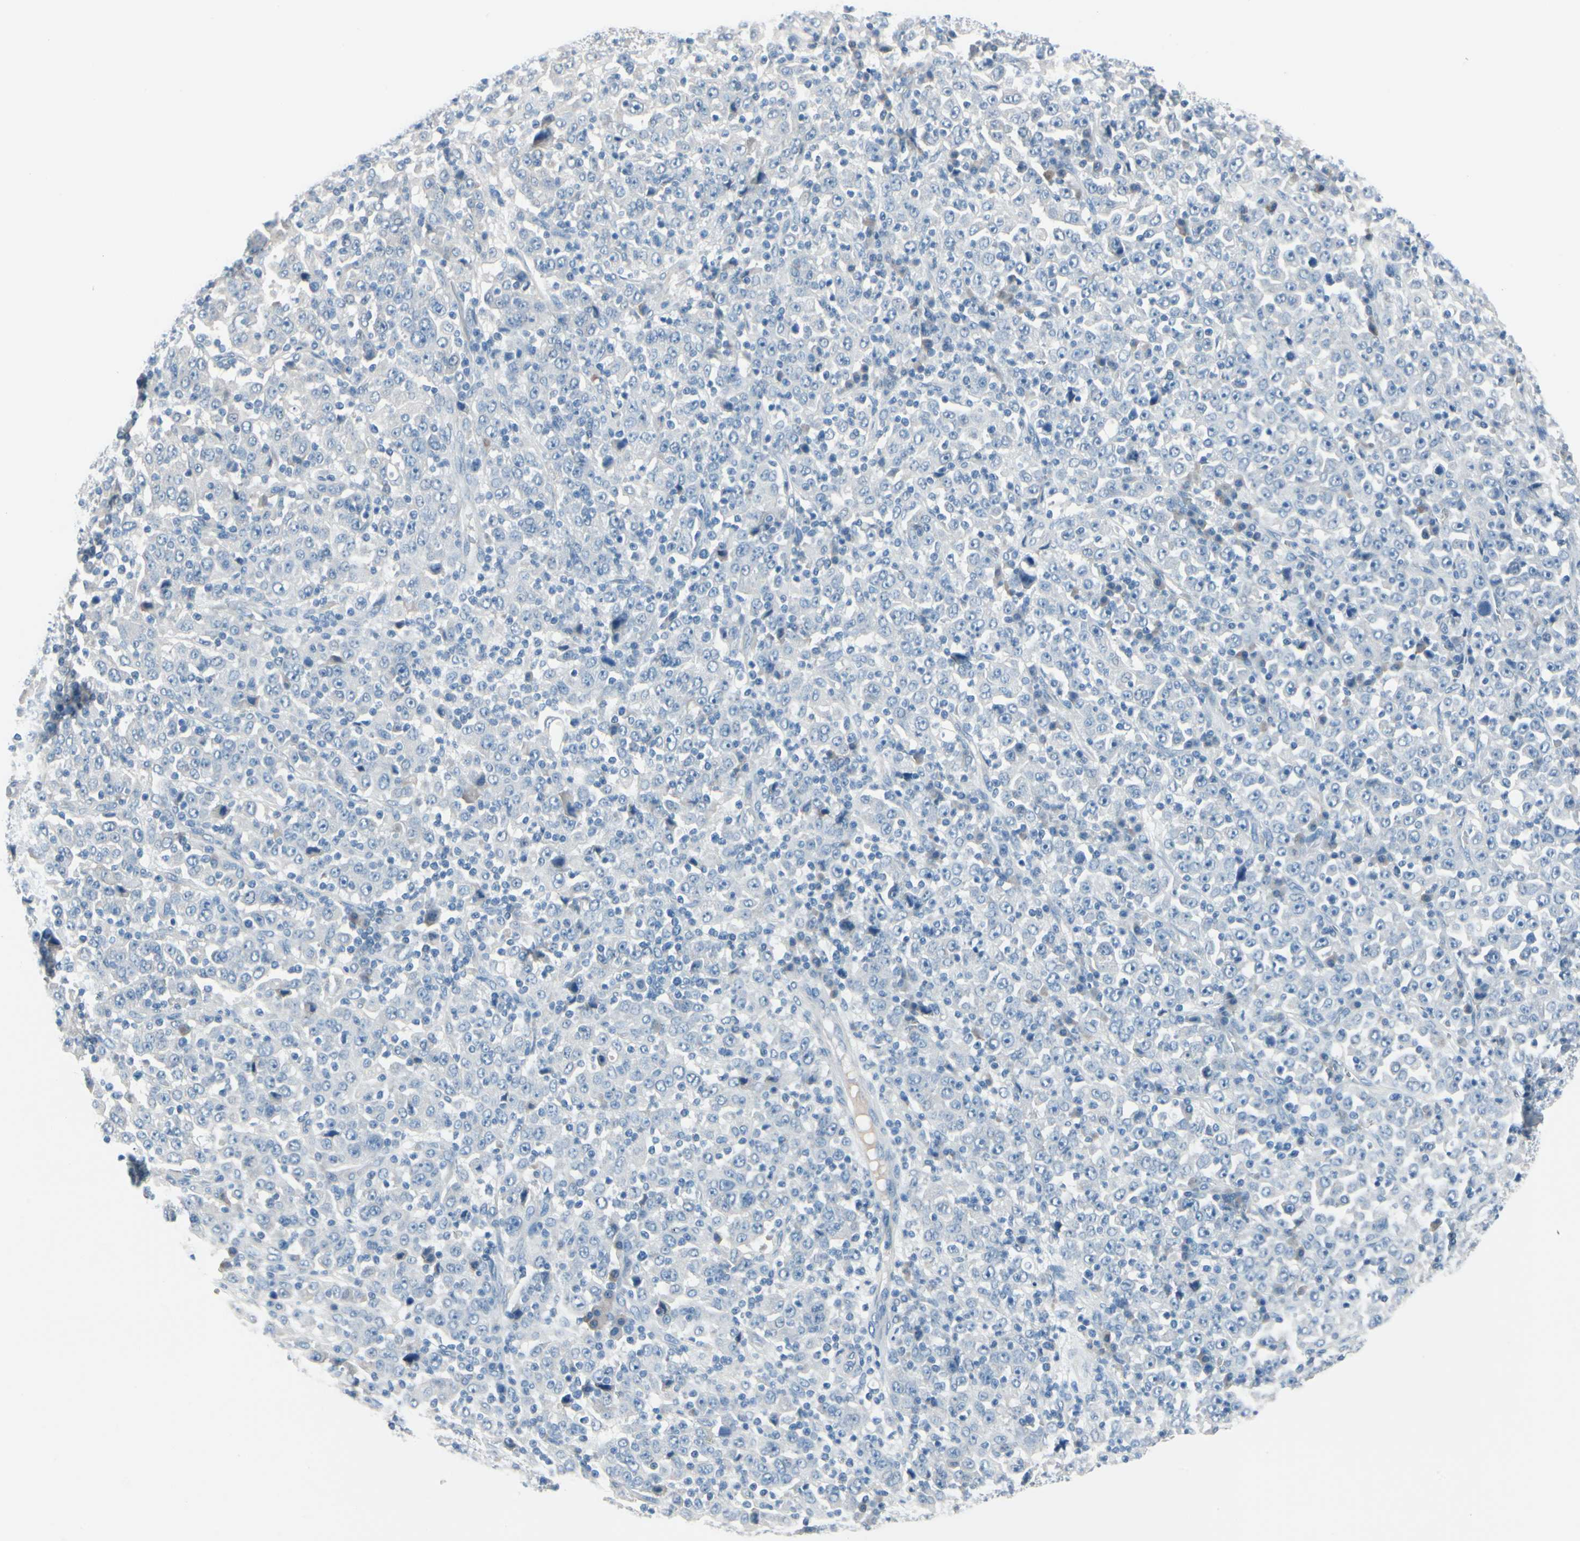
{"staining": {"intensity": "negative", "quantity": "none", "location": "none"}, "tissue": "stomach cancer", "cell_type": "Tumor cells", "image_type": "cancer", "snomed": [{"axis": "morphology", "description": "Normal tissue, NOS"}, {"axis": "morphology", "description": "Adenocarcinoma, NOS"}, {"axis": "topography", "description": "Stomach, upper"}, {"axis": "topography", "description": "Stomach"}], "caption": "DAB (3,3'-diaminobenzidine) immunohistochemical staining of stomach adenocarcinoma exhibits no significant staining in tumor cells.", "gene": "PGR", "patient": {"sex": "male", "age": 59}}